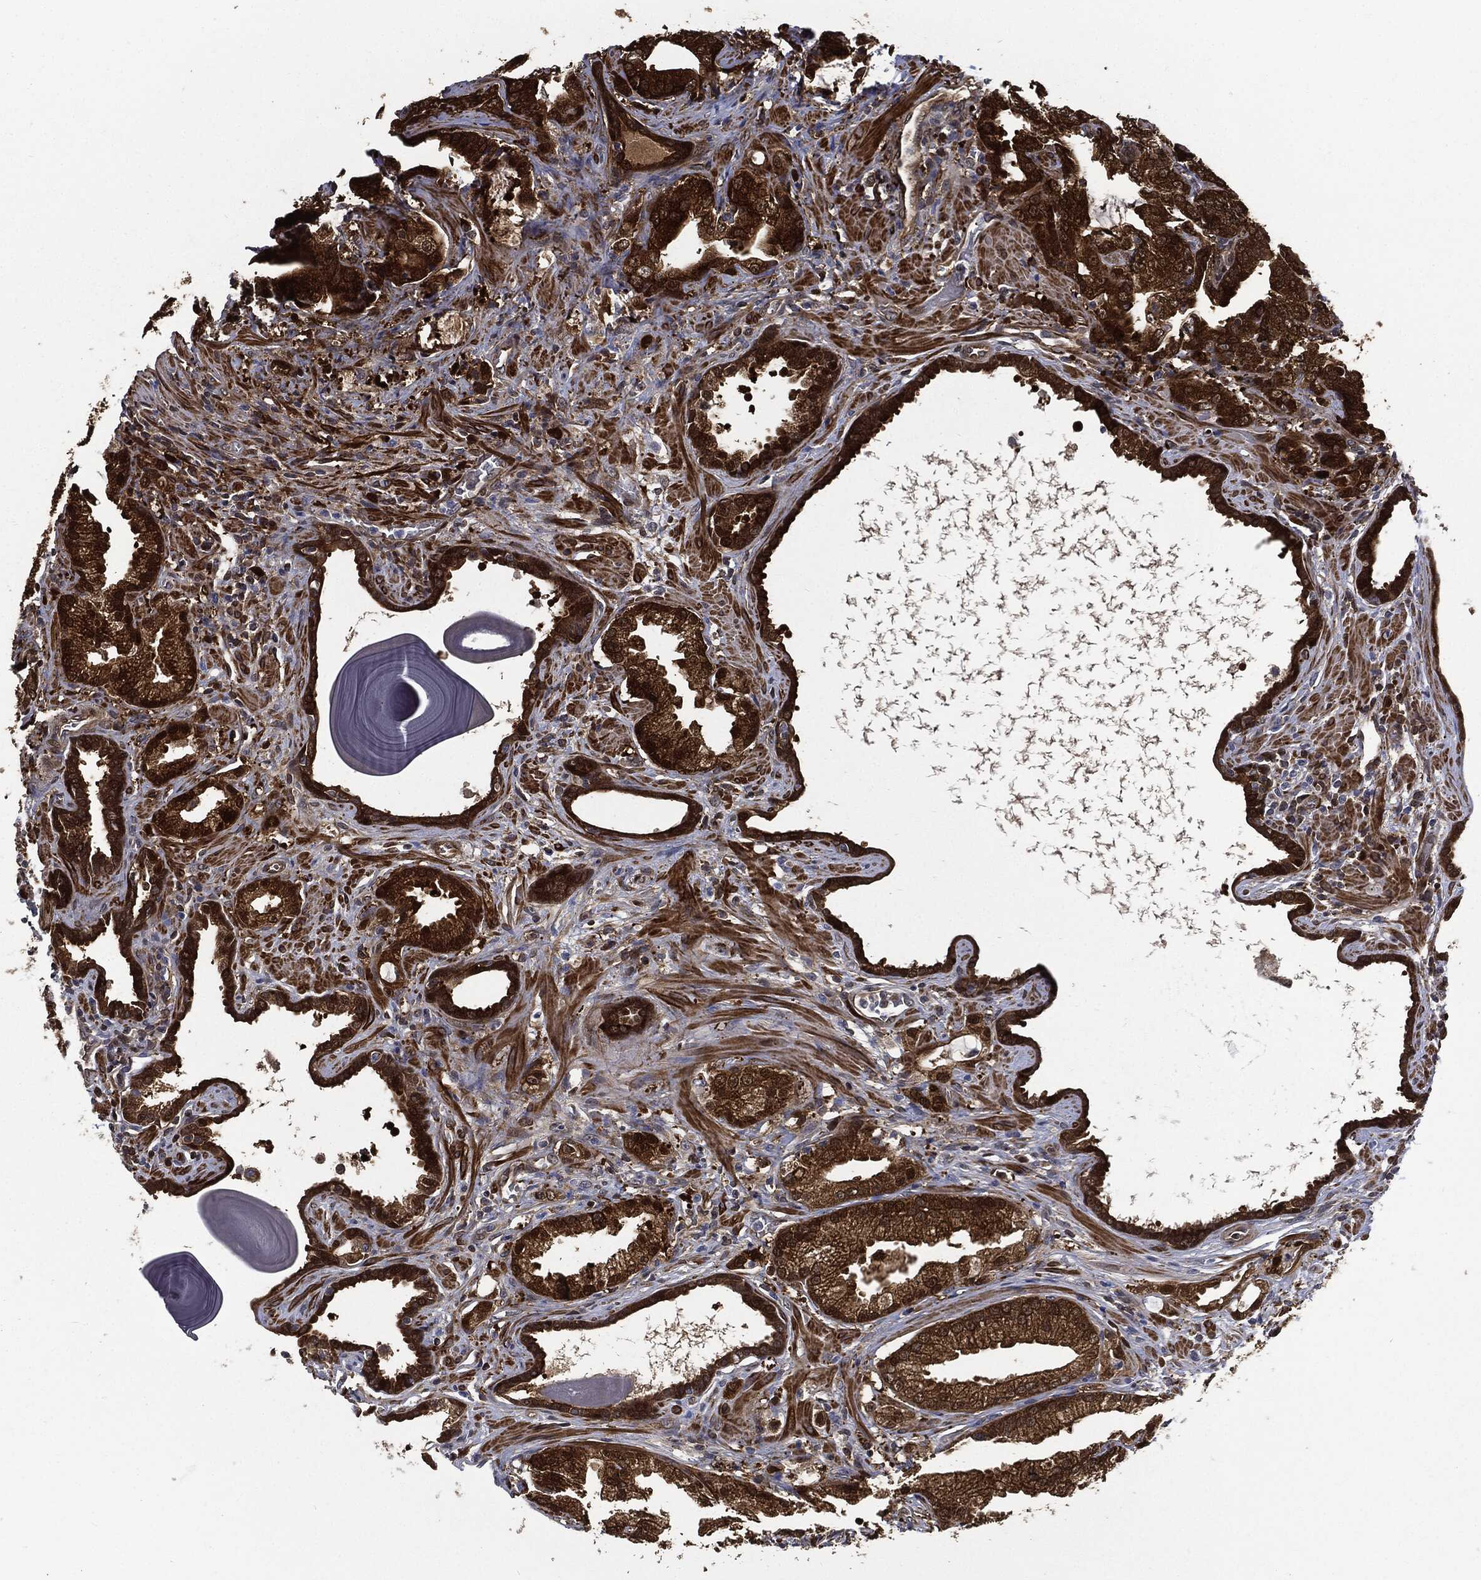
{"staining": {"intensity": "strong", "quantity": ">75%", "location": "cytoplasmic/membranous,nuclear"}, "tissue": "prostate cancer", "cell_type": "Tumor cells", "image_type": "cancer", "snomed": [{"axis": "morphology", "description": "Adenocarcinoma, Low grade"}, {"axis": "topography", "description": "Prostate"}], "caption": "Immunohistochemistry histopathology image of prostate adenocarcinoma (low-grade) stained for a protein (brown), which reveals high levels of strong cytoplasmic/membranous and nuclear staining in about >75% of tumor cells.", "gene": "PRDX2", "patient": {"sex": "male", "age": 62}}